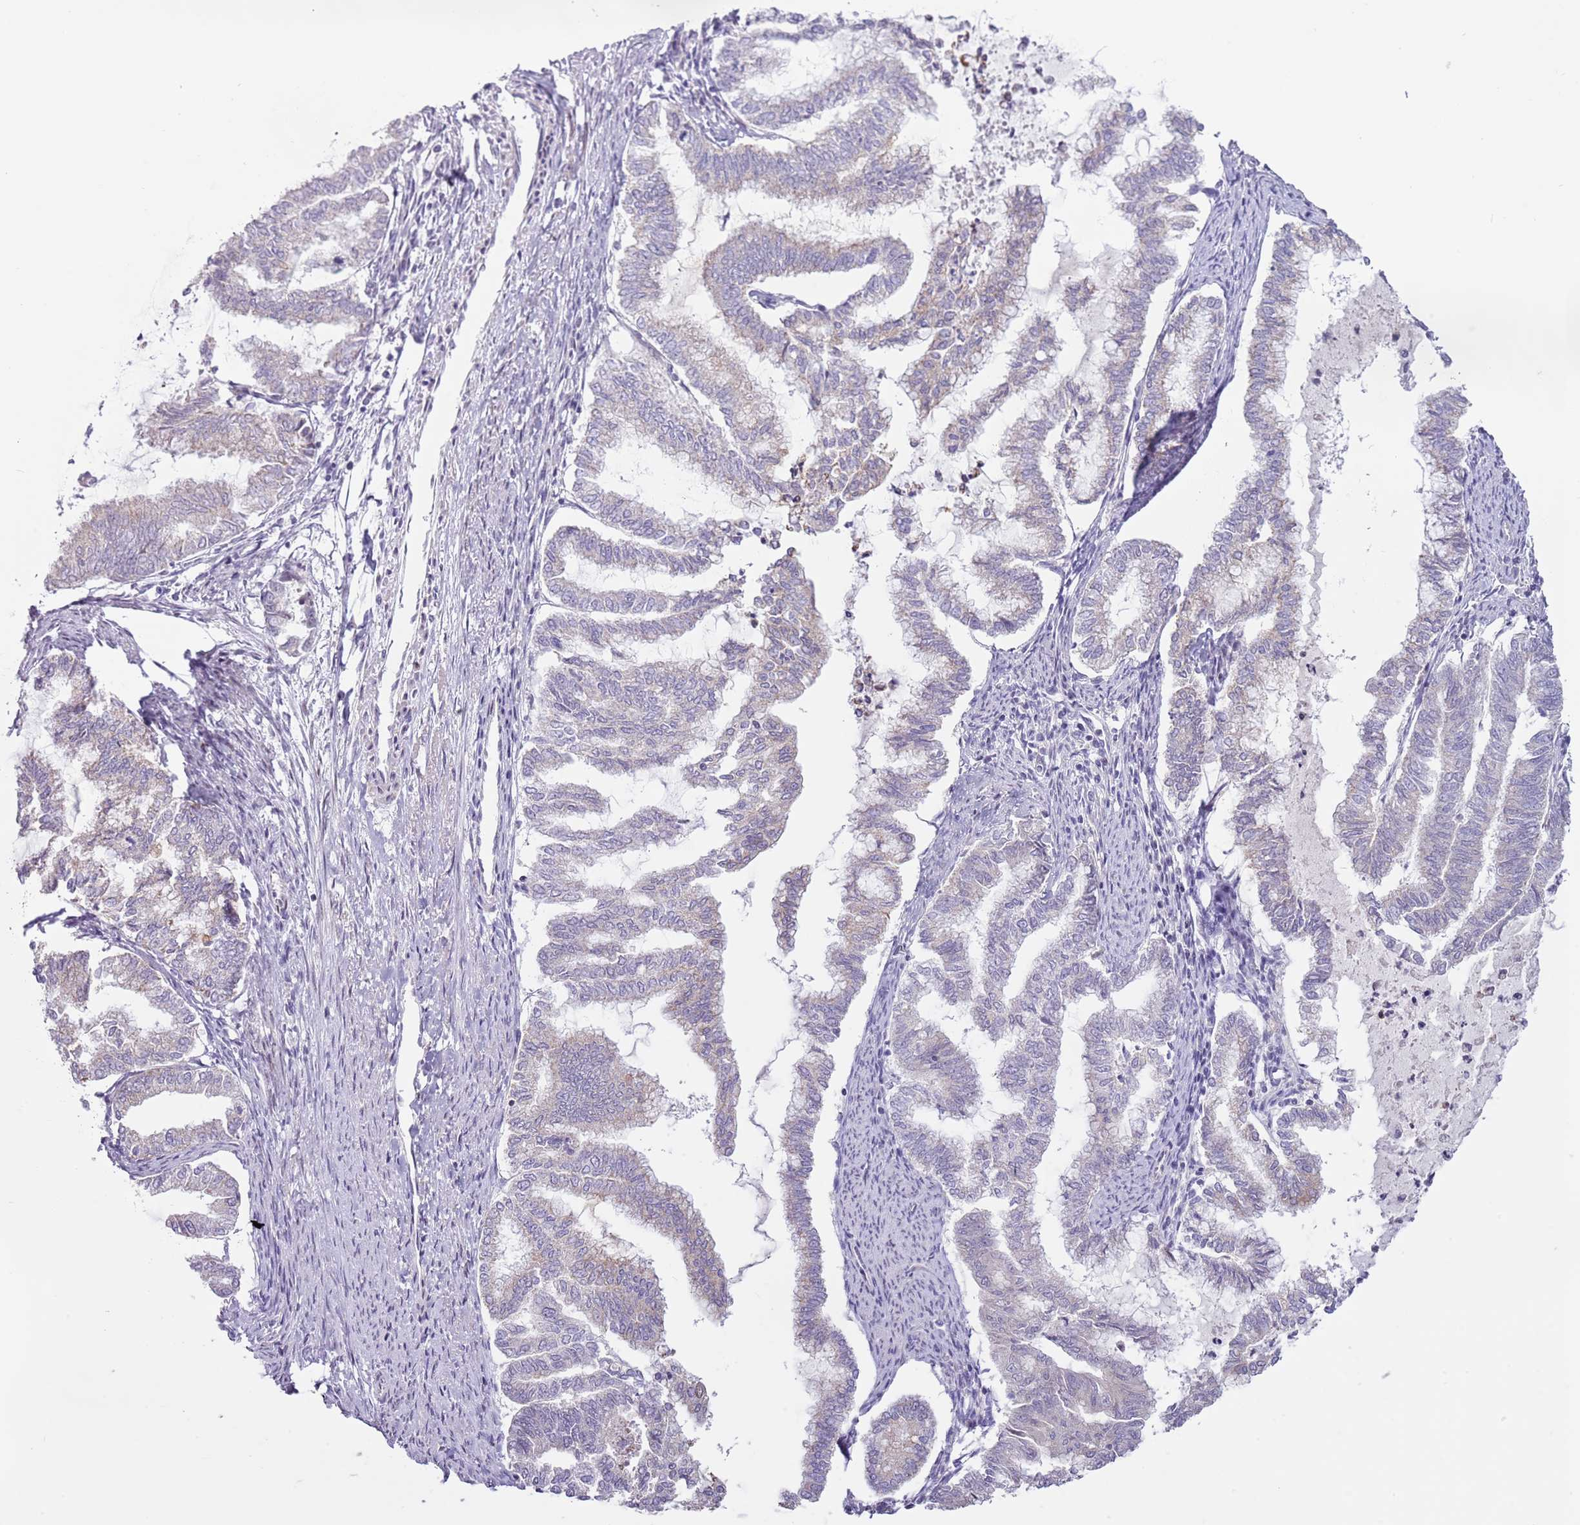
{"staining": {"intensity": "weak", "quantity": "<25%", "location": "cytoplasmic/membranous"}, "tissue": "endometrial cancer", "cell_type": "Tumor cells", "image_type": "cancer", "snomed": [{"axis": "morphology", "description": "Adenocarcinoma, NOS"}, {"axis": "topography", "description": "Endometrium"}], "caption": "Endometrial cancer was stained to show a protein in brown. There is no significant expression in tumor cells.", "gene": "MLLT11", "patient": {"sex": "female", "age": 79}}